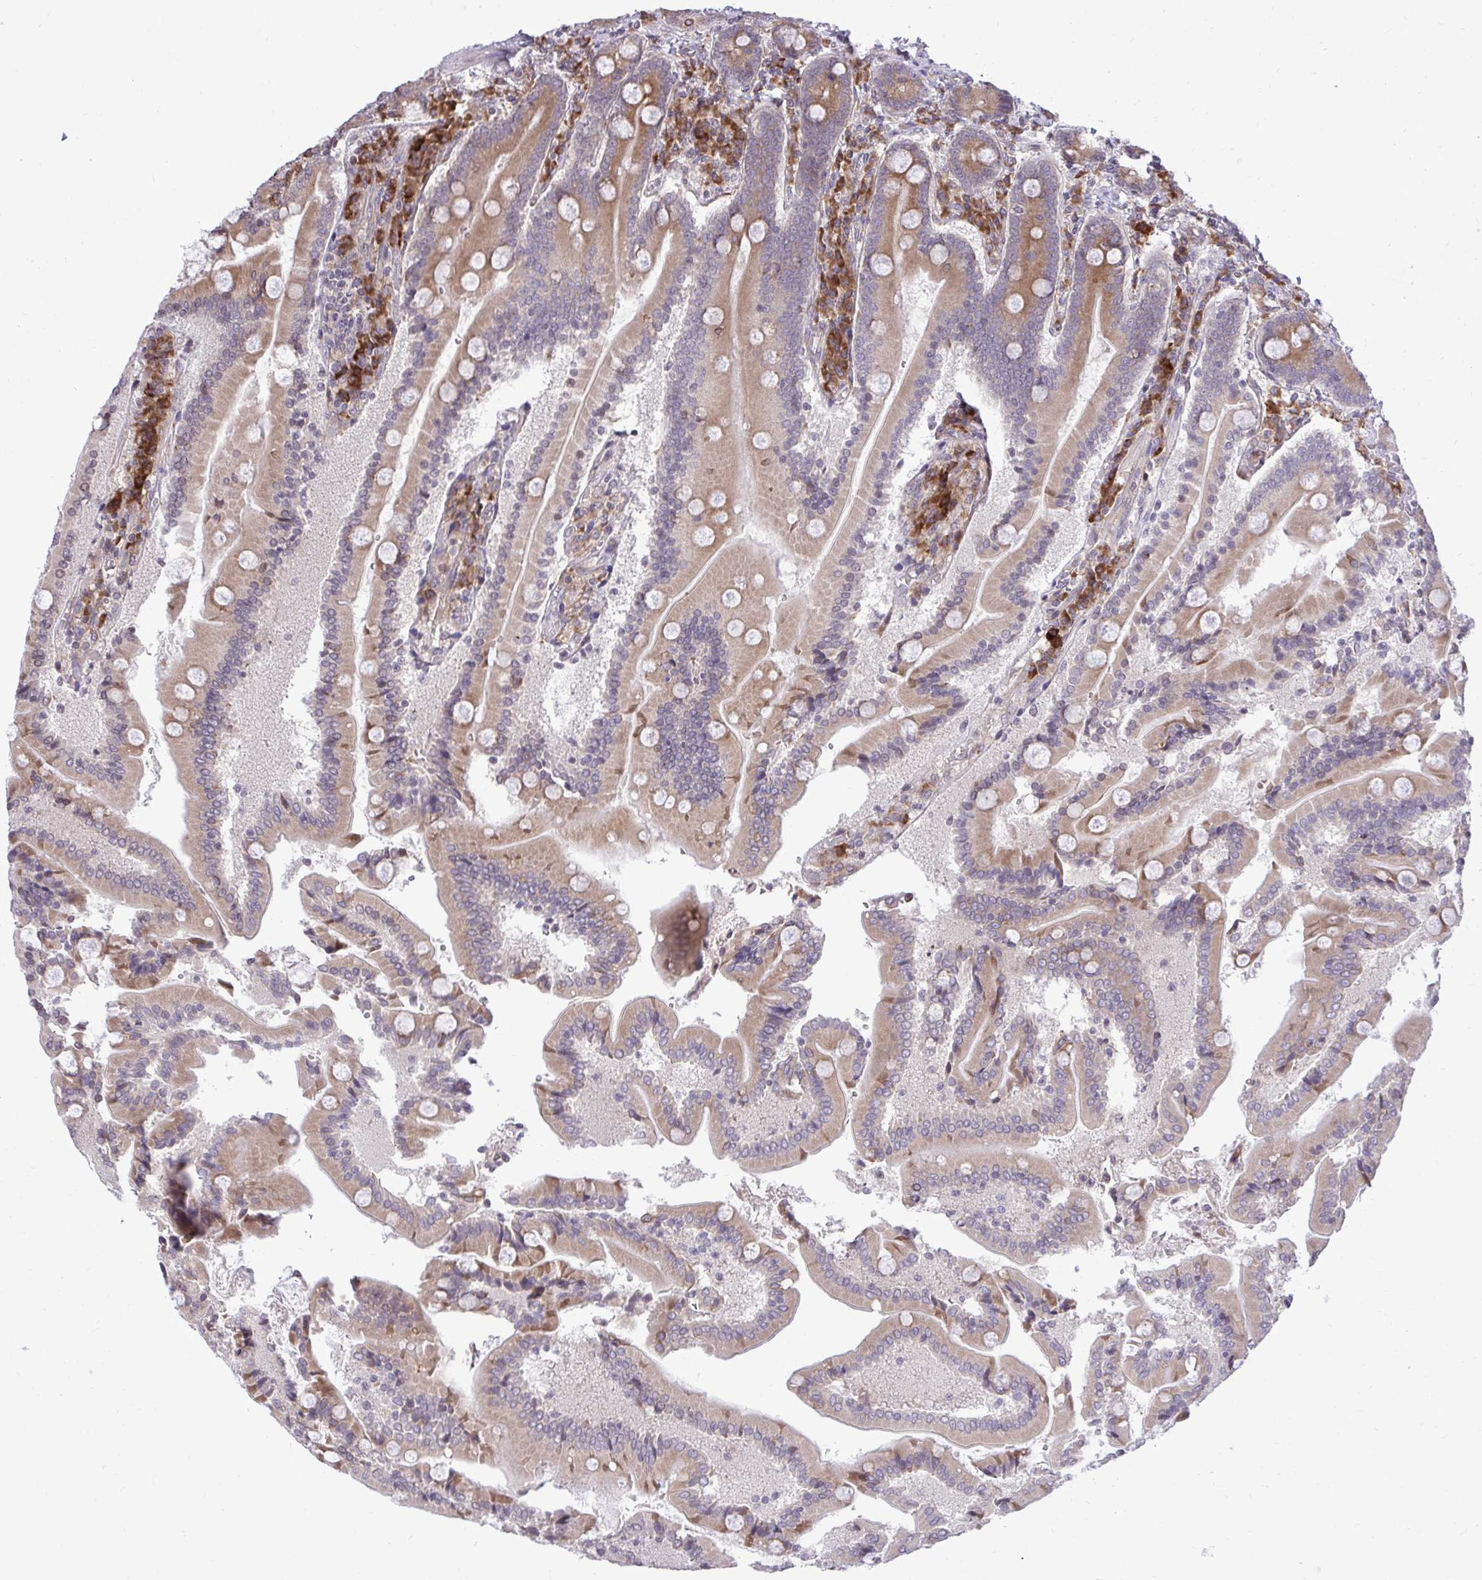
{"staining": {"intensity": "moderate", "quantity": ">75%", "location": "cytoplasmic/membranous"}, "tissue": "duodenum", "cell_type": "Glandular cells", "image_type": "normal", "snomed": [{"axis": "morphology", "description": "Normal tissue, NOS"}, {"axis": "topography", "description": "Duodenum"}], "caption": "Brown immunohistochemical staining in benign human duodenum reveals moderate cytoplasmic/membranous expression in approximately >75% of glandular cells.", "gene": "METTL9", "patient": {"sex": "female", "age": 62}}